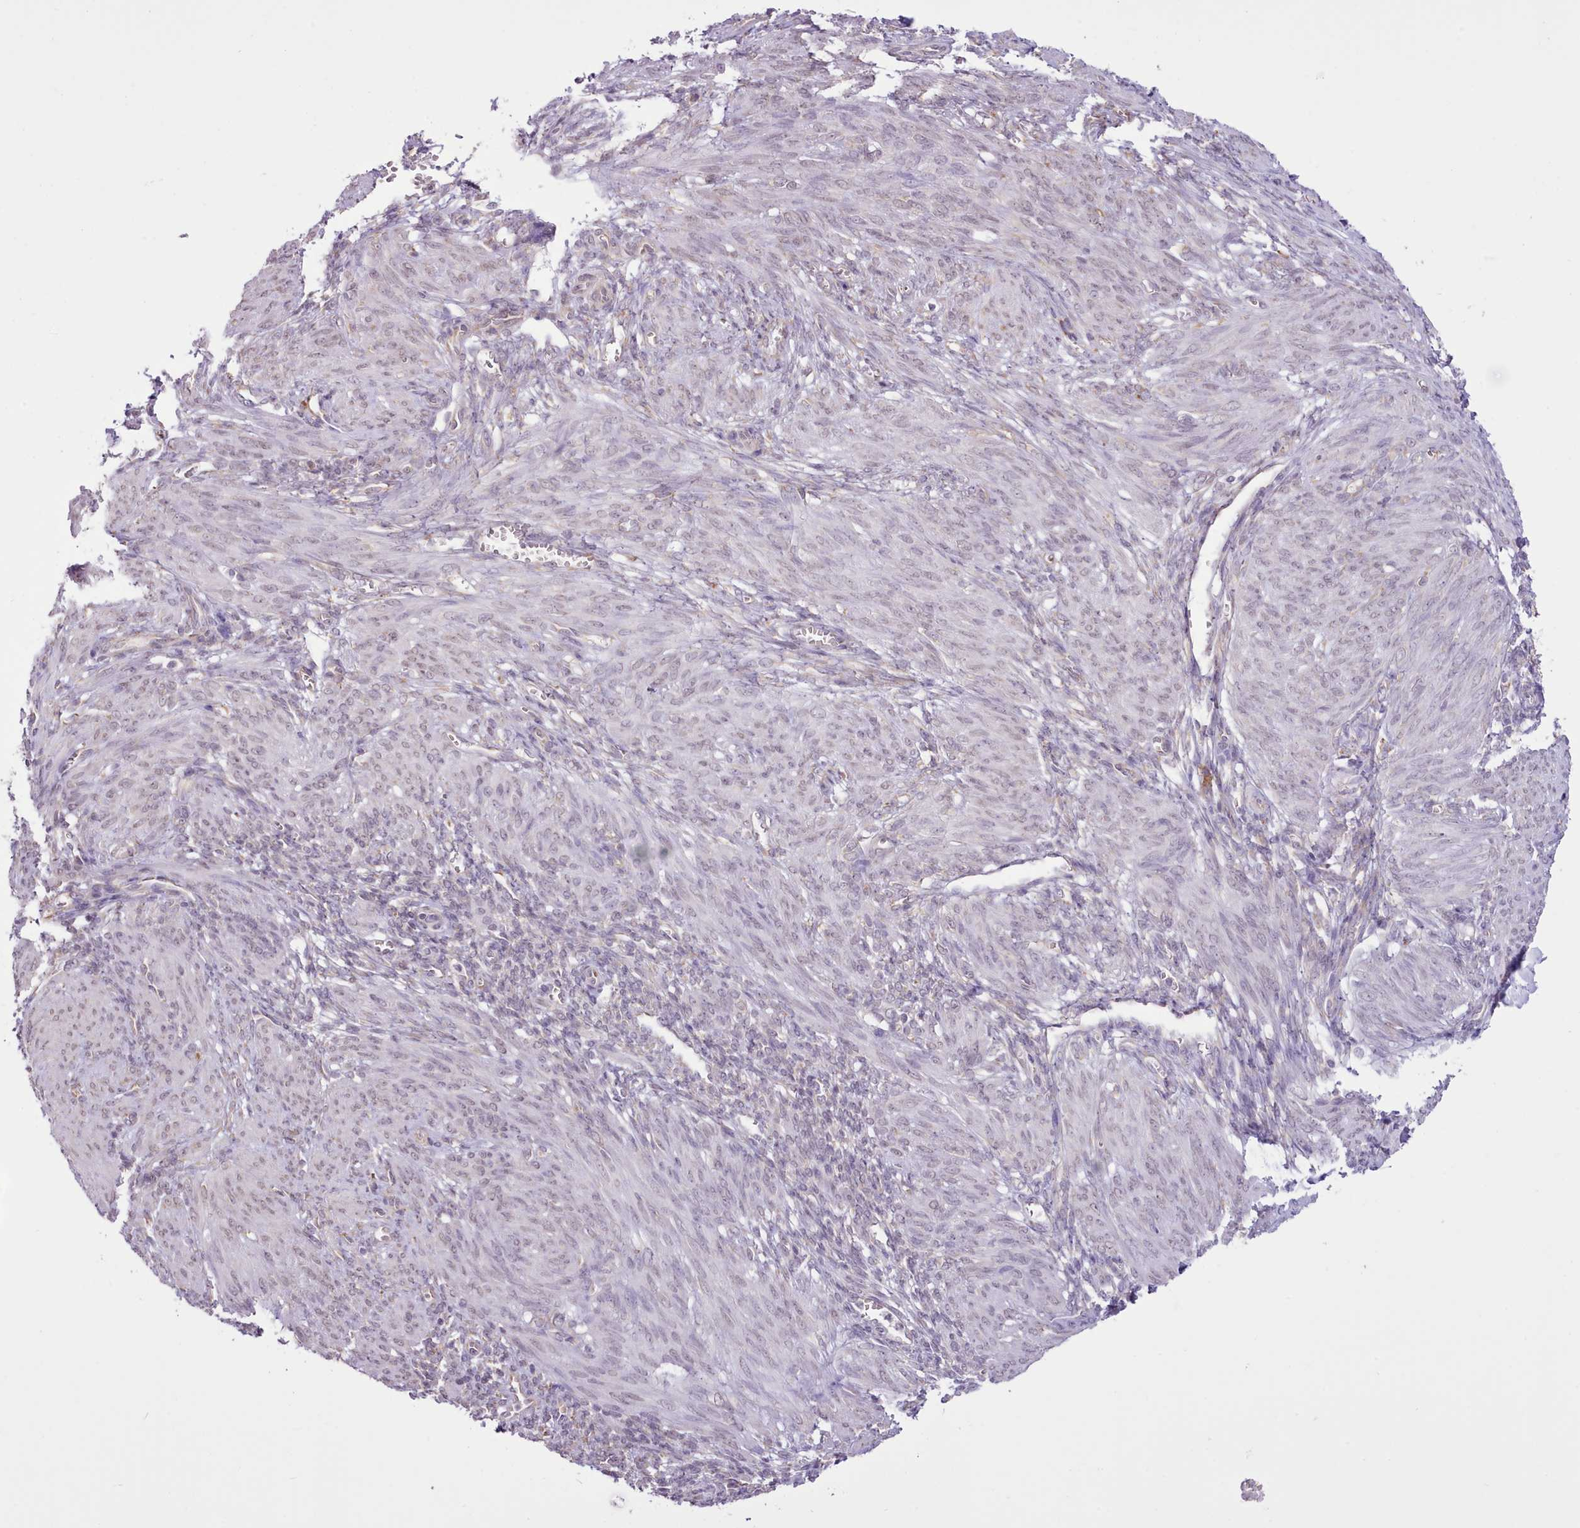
{"staining": {"intensity": "negative", "quantity": "none", "location": "none"}, "tissue": "smooth muscle", "cell_type": "Smooth muscle cells", "image_type": "normal", "snomed": [{"axis": "morphology", "description": "Normal tissue, NOS"}, {"axis": "topography", "description": "Smooth muscle"}], "caption": "This is an IHC photomicrograph of unremarkable smooth muscle. There is no staining in smooth muscle cells.", "gene": "SEC61B", "patient": {"sex": "female", "age": 39}}